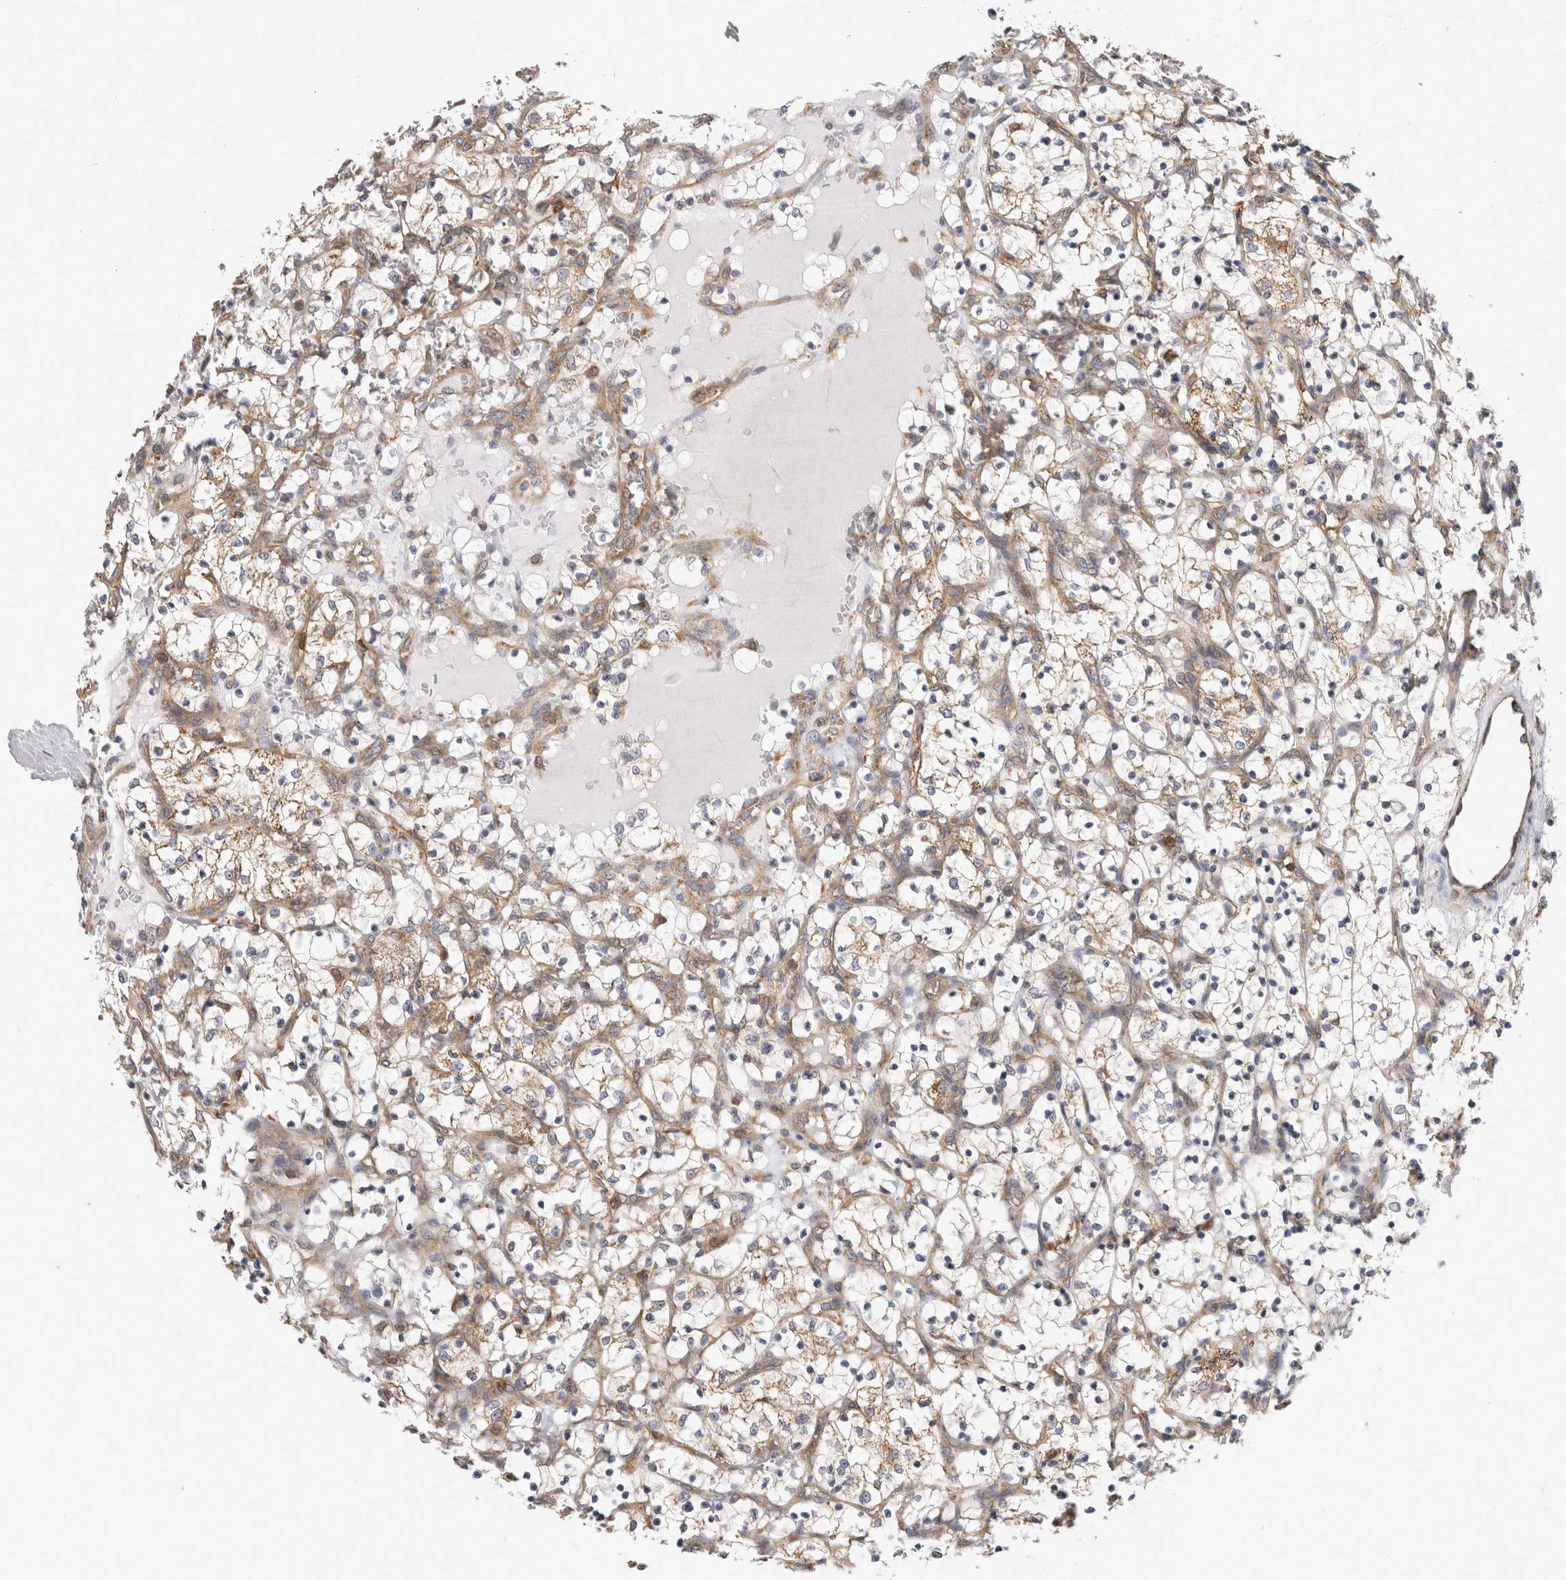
{"staining": {"intensity": "negative", "quantity": "none", "location": "none"}, "tissue": "renal cancer", "cell_type": "Tumor cells", "image_type": "cancer", "snomed": [{"axis": "morphology", "description": "Adenocarcinoma, NOS"}, {"axis": "topography", "description": "Kidney"}], "caption": "This image is of adenocarcinoma (renal) stained with immunohistochemistry to label a protein in brown with the nuclei are counter-stained blue. There is no expression in tumor cells. (Brightfield microscopy of DAB (3,3'-diaminobenzidine) immunohistochemistry at high magnification).", "gene": "GRIK2", "patient": {"sex": "female", "age": 69}}